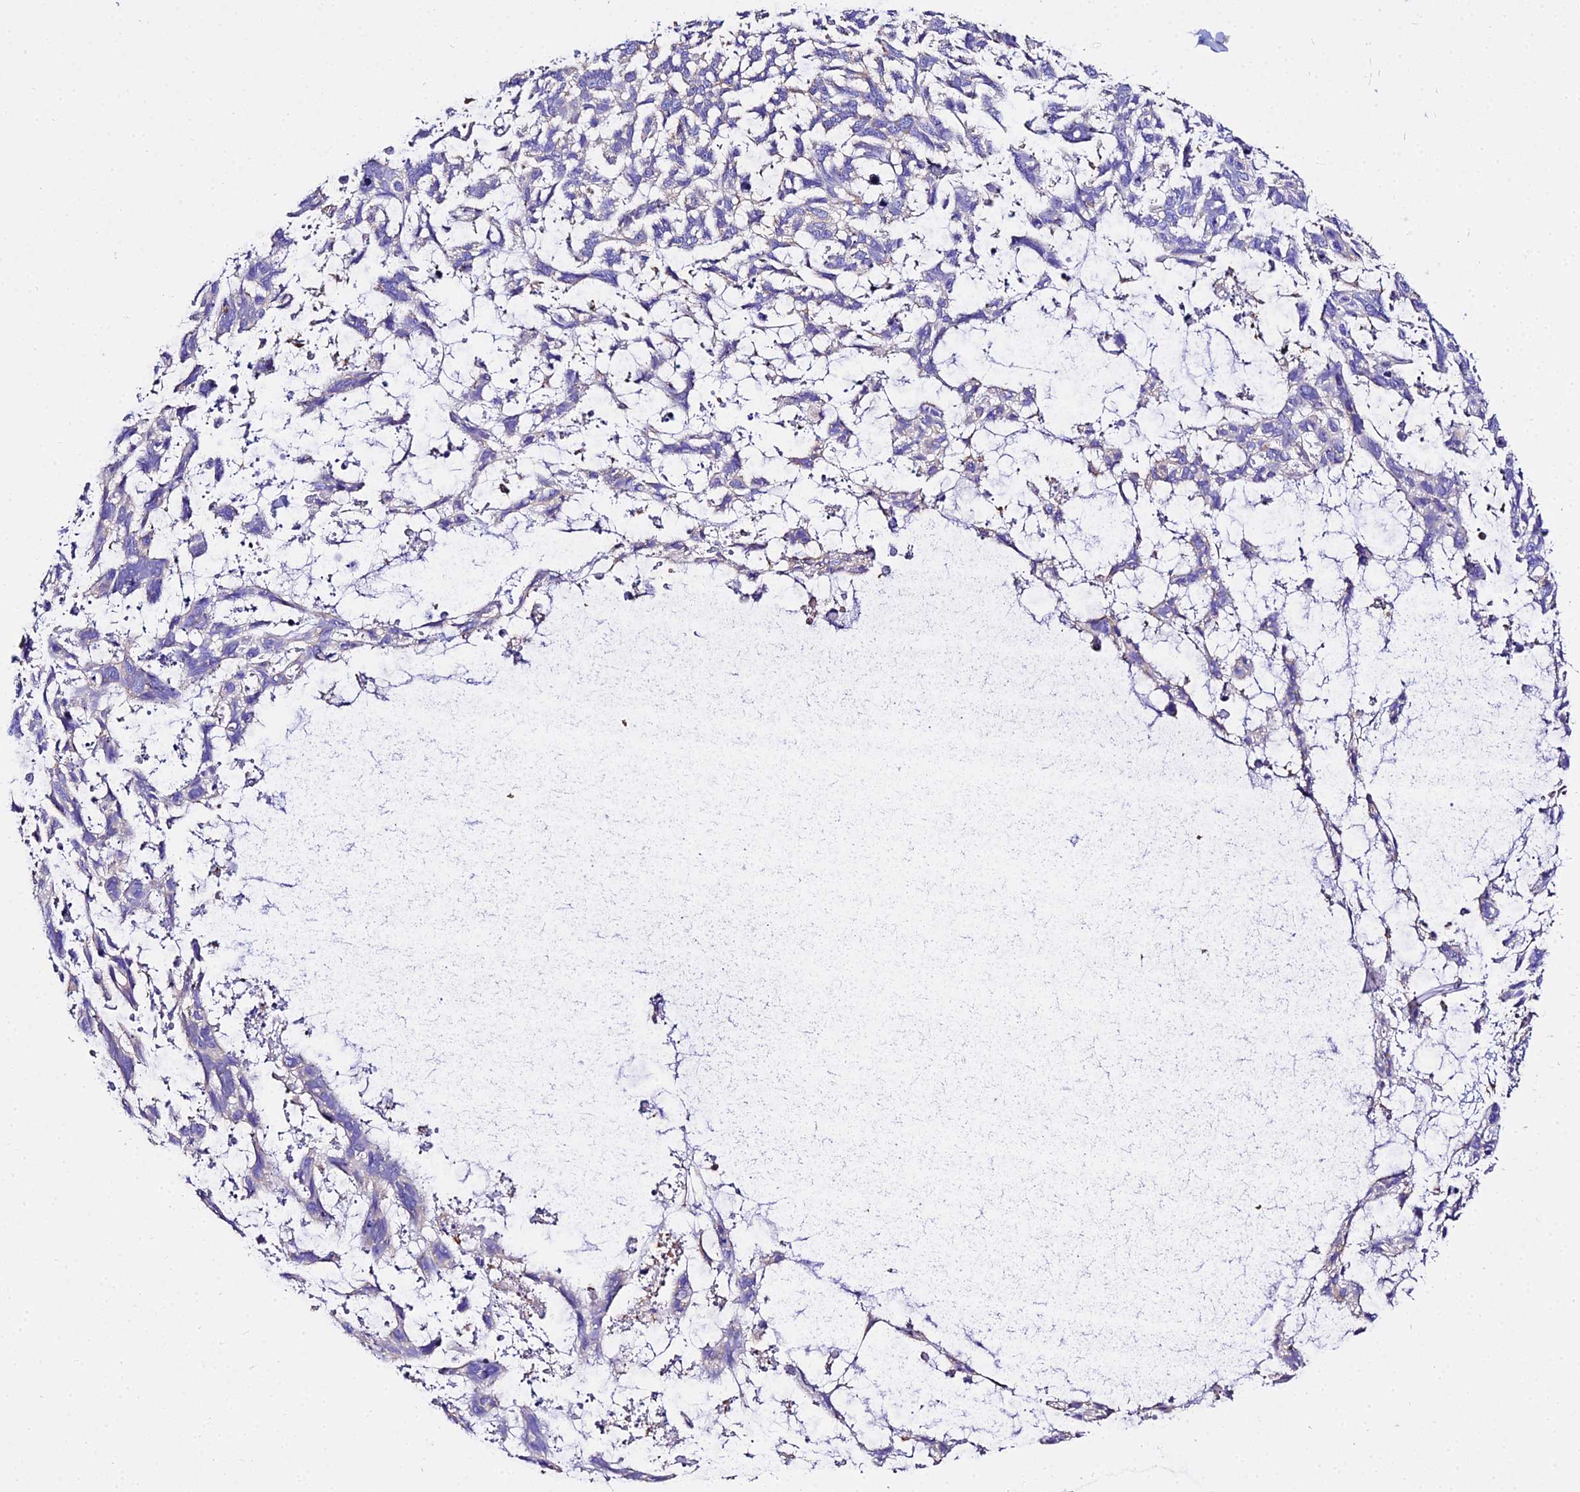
{"staining": {"intensity": "weak", "quantity": "<25%", "location": "cytoplasmic/membranous"}, "tissue": "skin cancer", "cell_type": "Tumor cells", "image_type": "cancer", "snomed": [{"axis": "morphology", "description": "Basal cell carcinoma"}, {"axis": "topography", "description": "Skin"}], "caption": "This is an IHC histopathology image of human skin cancer. There is no staining in tumor cells.", "gene": "TUBA3D", "patient": {"sex": "male", "age": 88}}